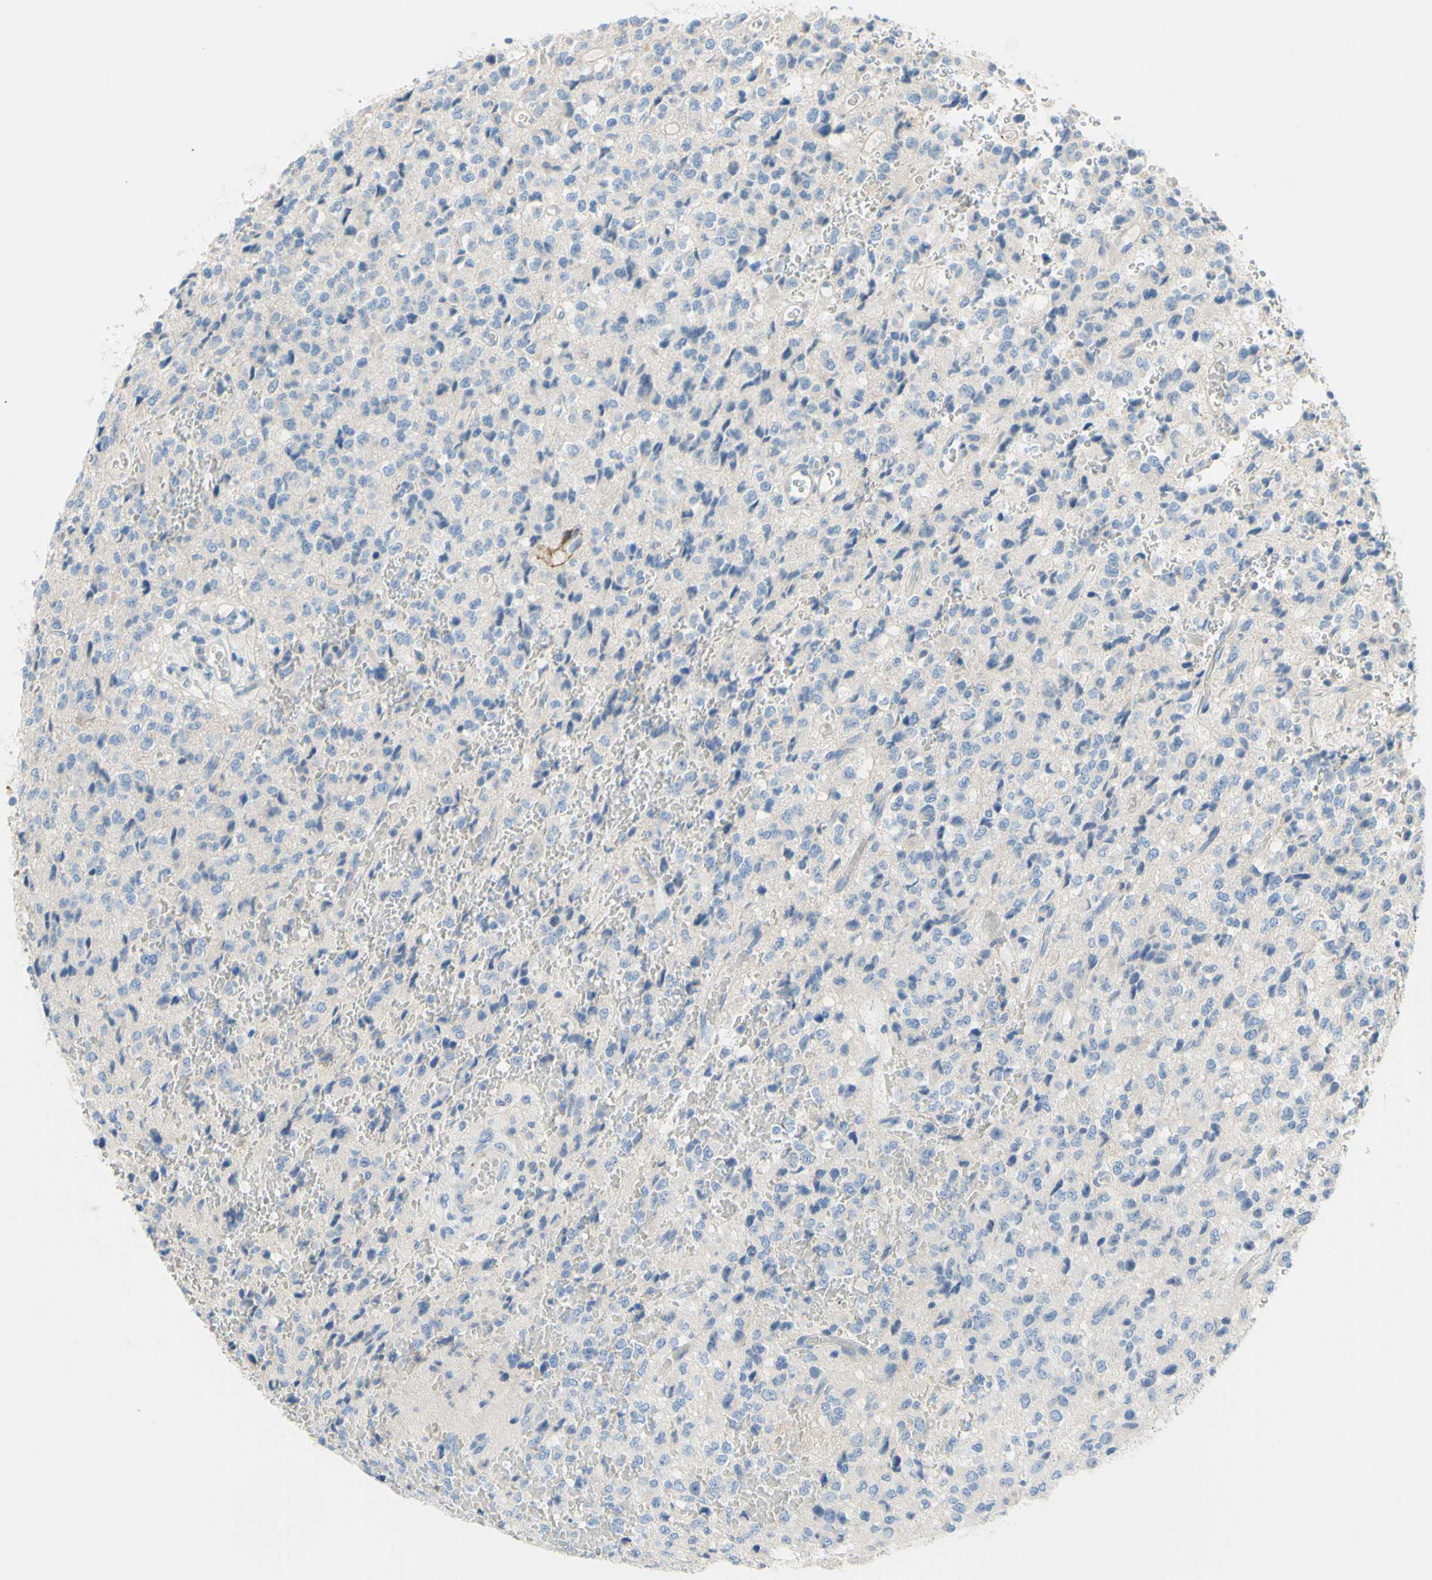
{"staining": {"intensity": "negative", "quantity": "none", "location": "none"}, "tissue": "glioma", "cell_type": "Tumor cells", "image_type": "cancer", "snomed": [{"axis": "morphology", "description": "Glioma, malignant, High grade"}, {"axis": "topography", "description": "pancreas cauda"}], "caption": "The photomicrograph exhibits no staining of tumor cells in high-grade glioma (malignant).", "gene": "PRRG2", "patient": {"sex": "male", "age": 60}}